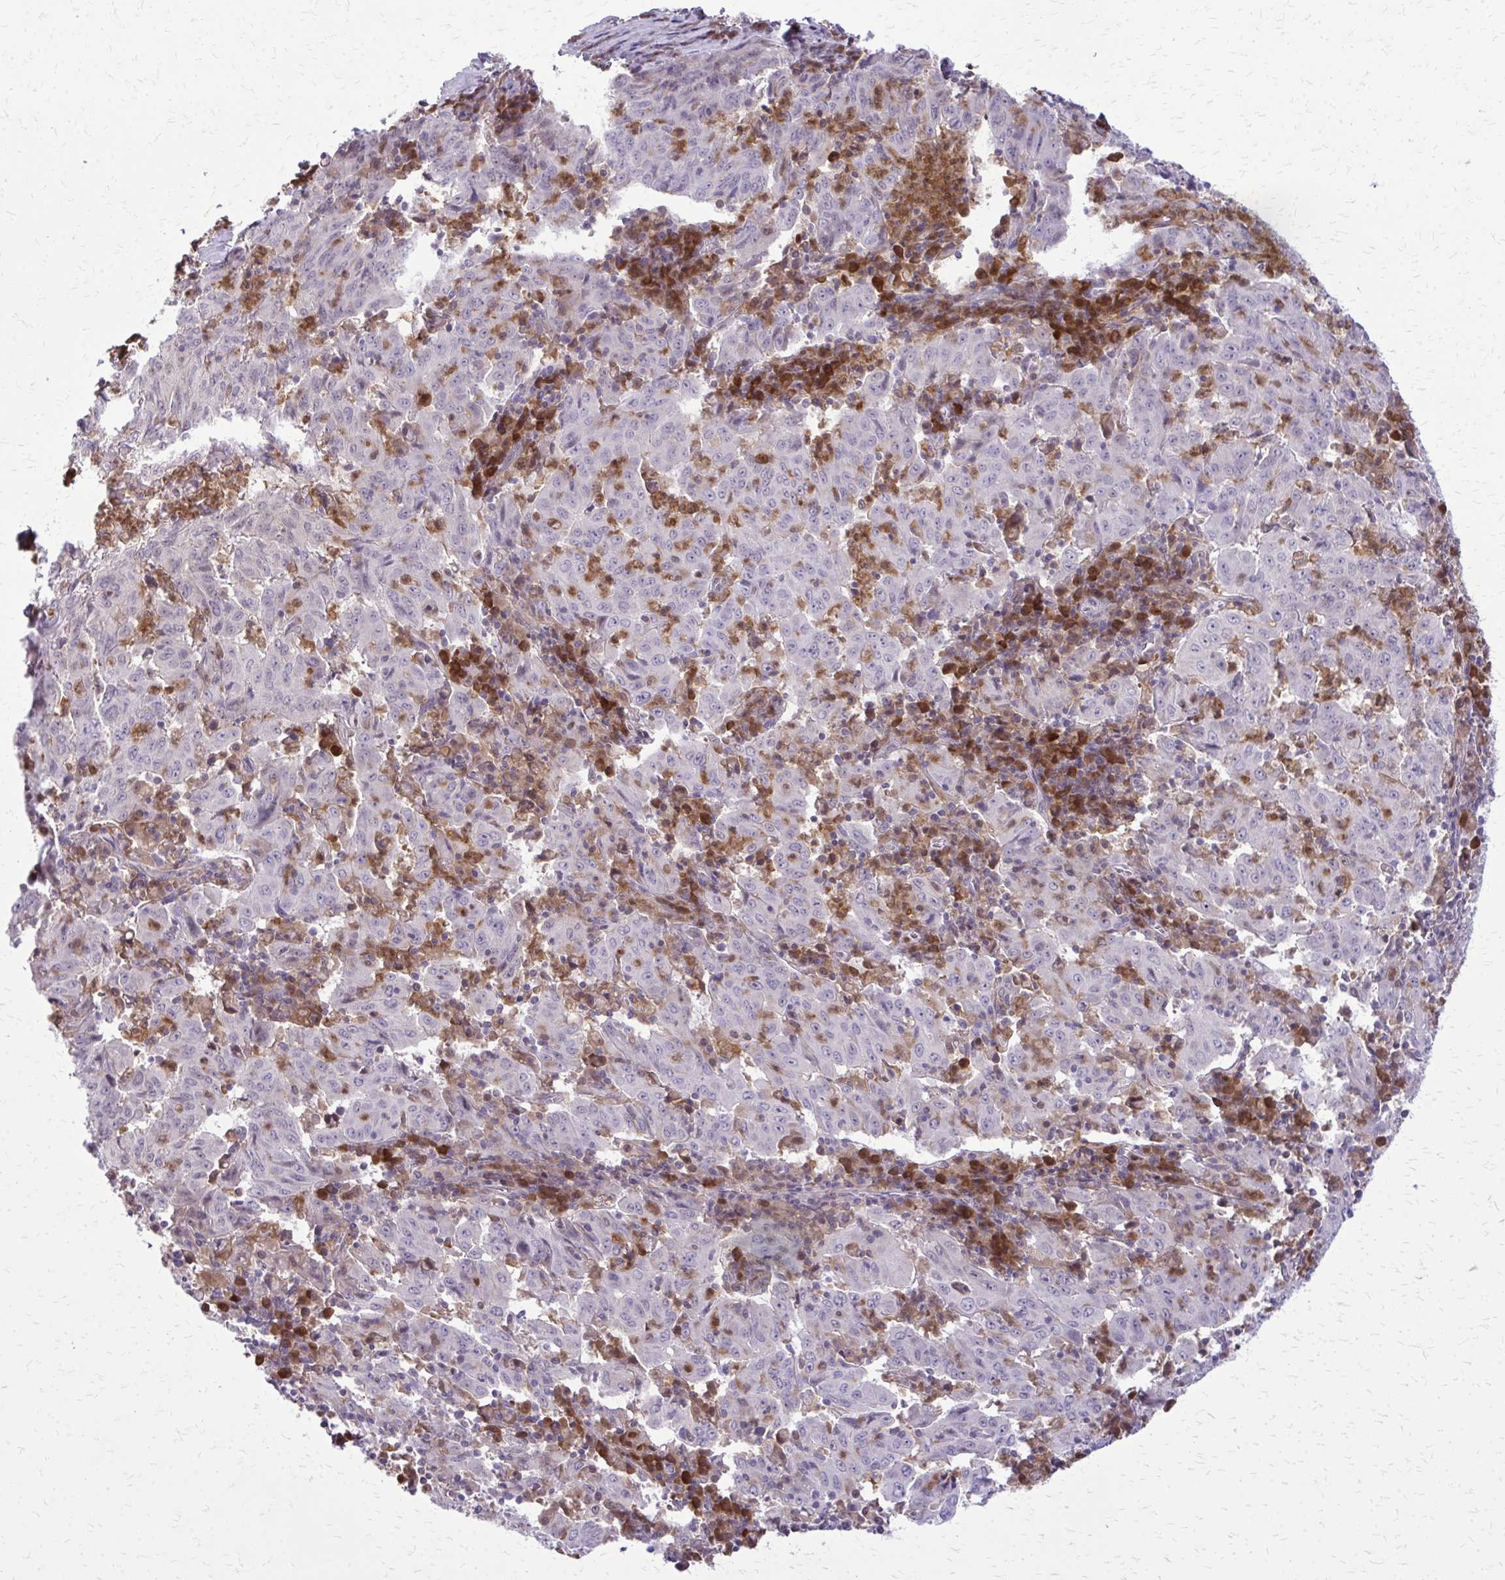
{"staining": {"intensity": "negative", "quantity": "none", "location": "none"}, "tissue": "pancreatic cancer", "cell_type": "Tumor cells", "image_type": "cancer", "snomed": [{"axis": "morphology", "description": "Adenocarcinoma, NOS"}, {"axis": "topography", "description": "Pancreas"}], "caption": "IHC micrograph of neoplastic tissue: adenocarcinoma (pancreatic) stained with DAB (3,3'-diaminobenzidine) displays no significant protein expression in tumor cells. (DAB immunohistochemistry visualized using brightfield microscopy, high magnification).", "gene": "GLRX", "patient": {"sex": "male", "age": 63}}